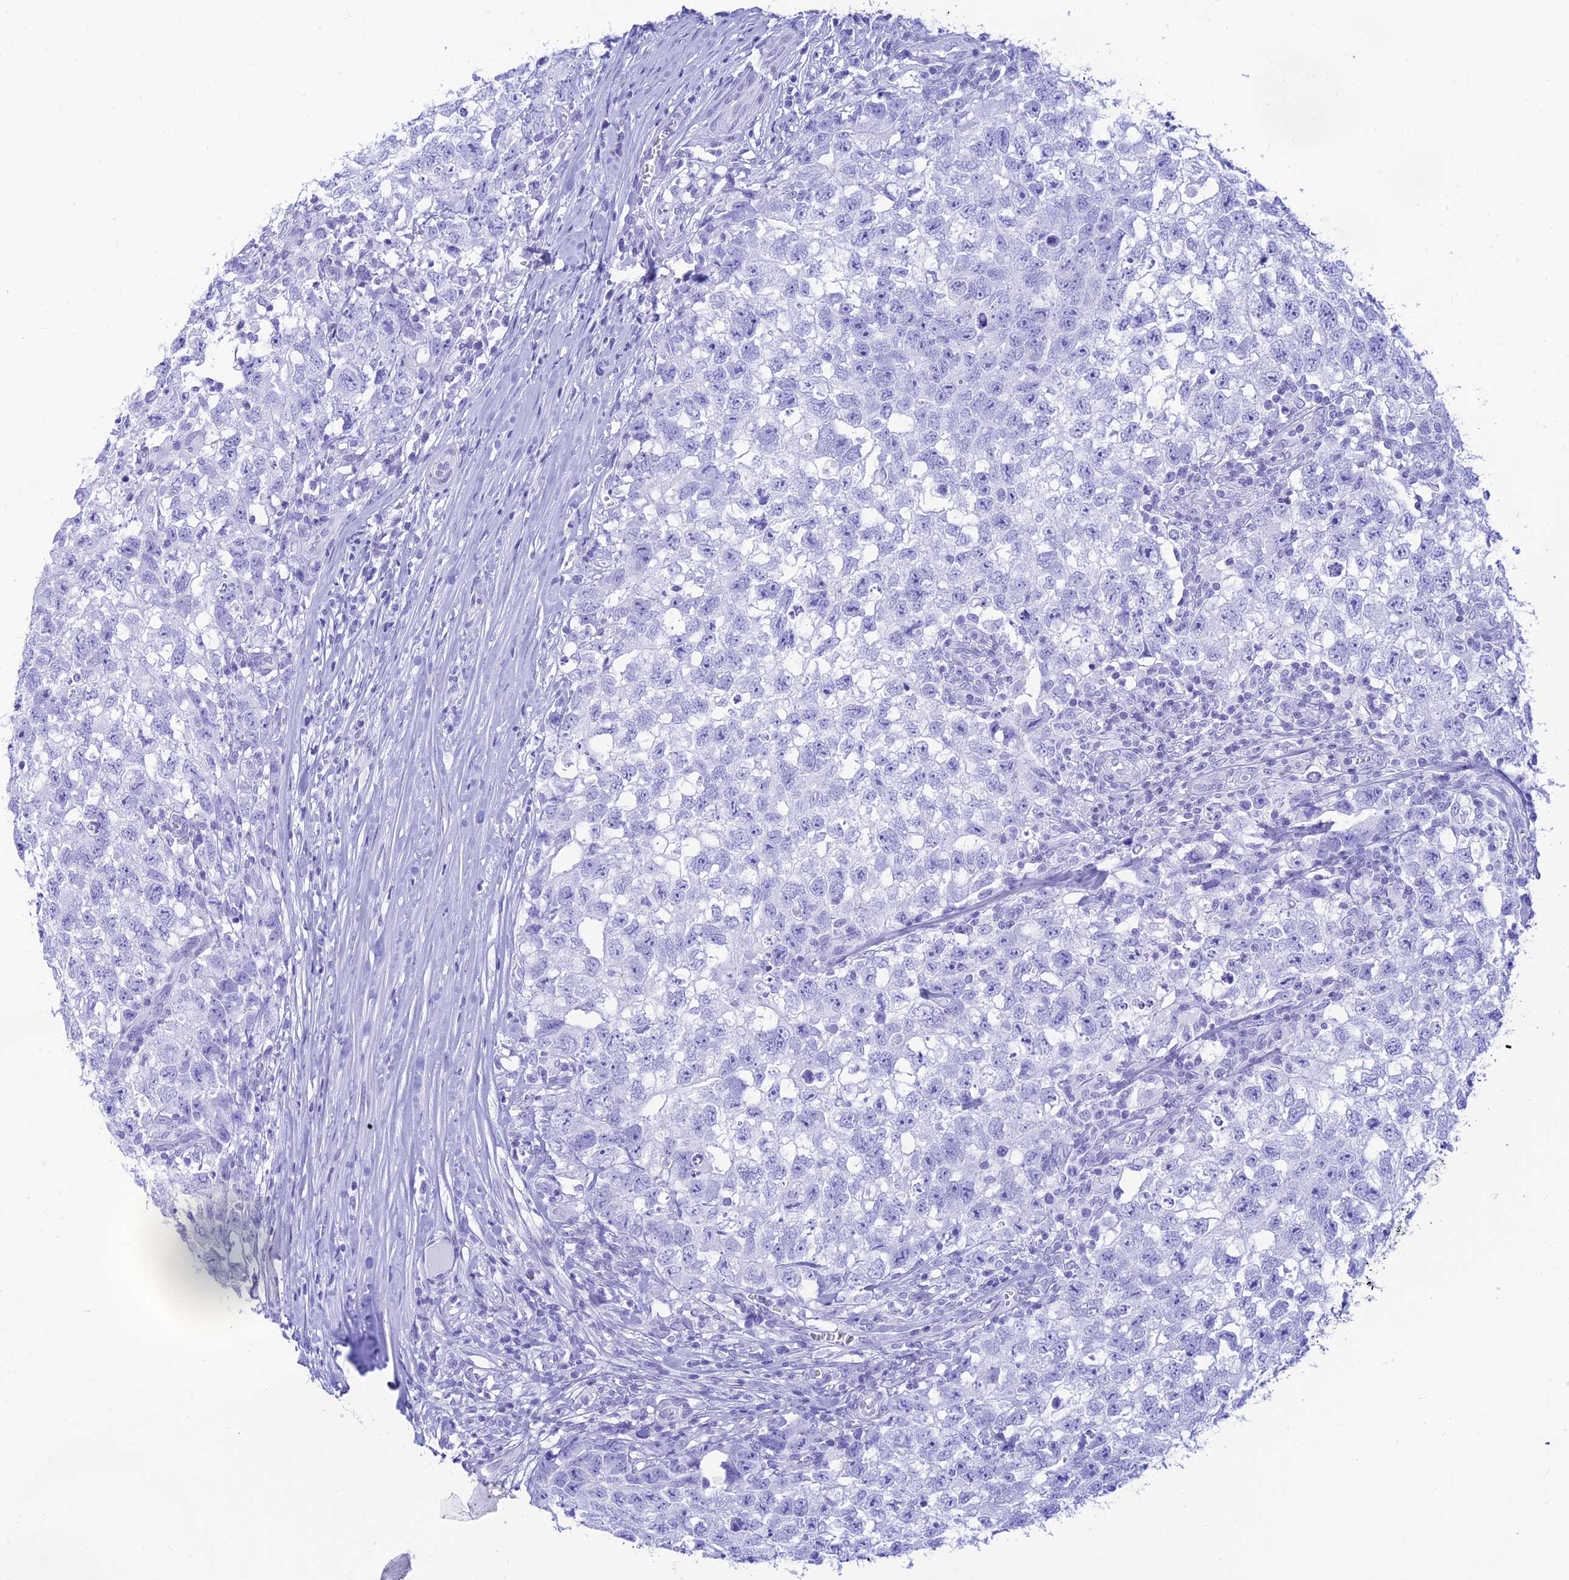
{"staining": {"intensity": "negative", "quantity": "none", "location": "none"}, "tissue": "testis cancer", "cell_type": "Tumor cells", "image_type": "cancer", "snomed": [{"axis": "morphology", "description": "Seminoma, NOS"}, {"axis": "morphology", "description": "Carcinoma, Embryonal, NOS"}, {"axis": "topography", "description": "Testis"}], "caption": "Tumor cells show no significant protein expression in testis cancer (seminoma). (DAB (3,3'-diaminobenzidine) IHC, high magnification).", "gene": "PRNP", "patient": {"sex": "male", "age": 29}}